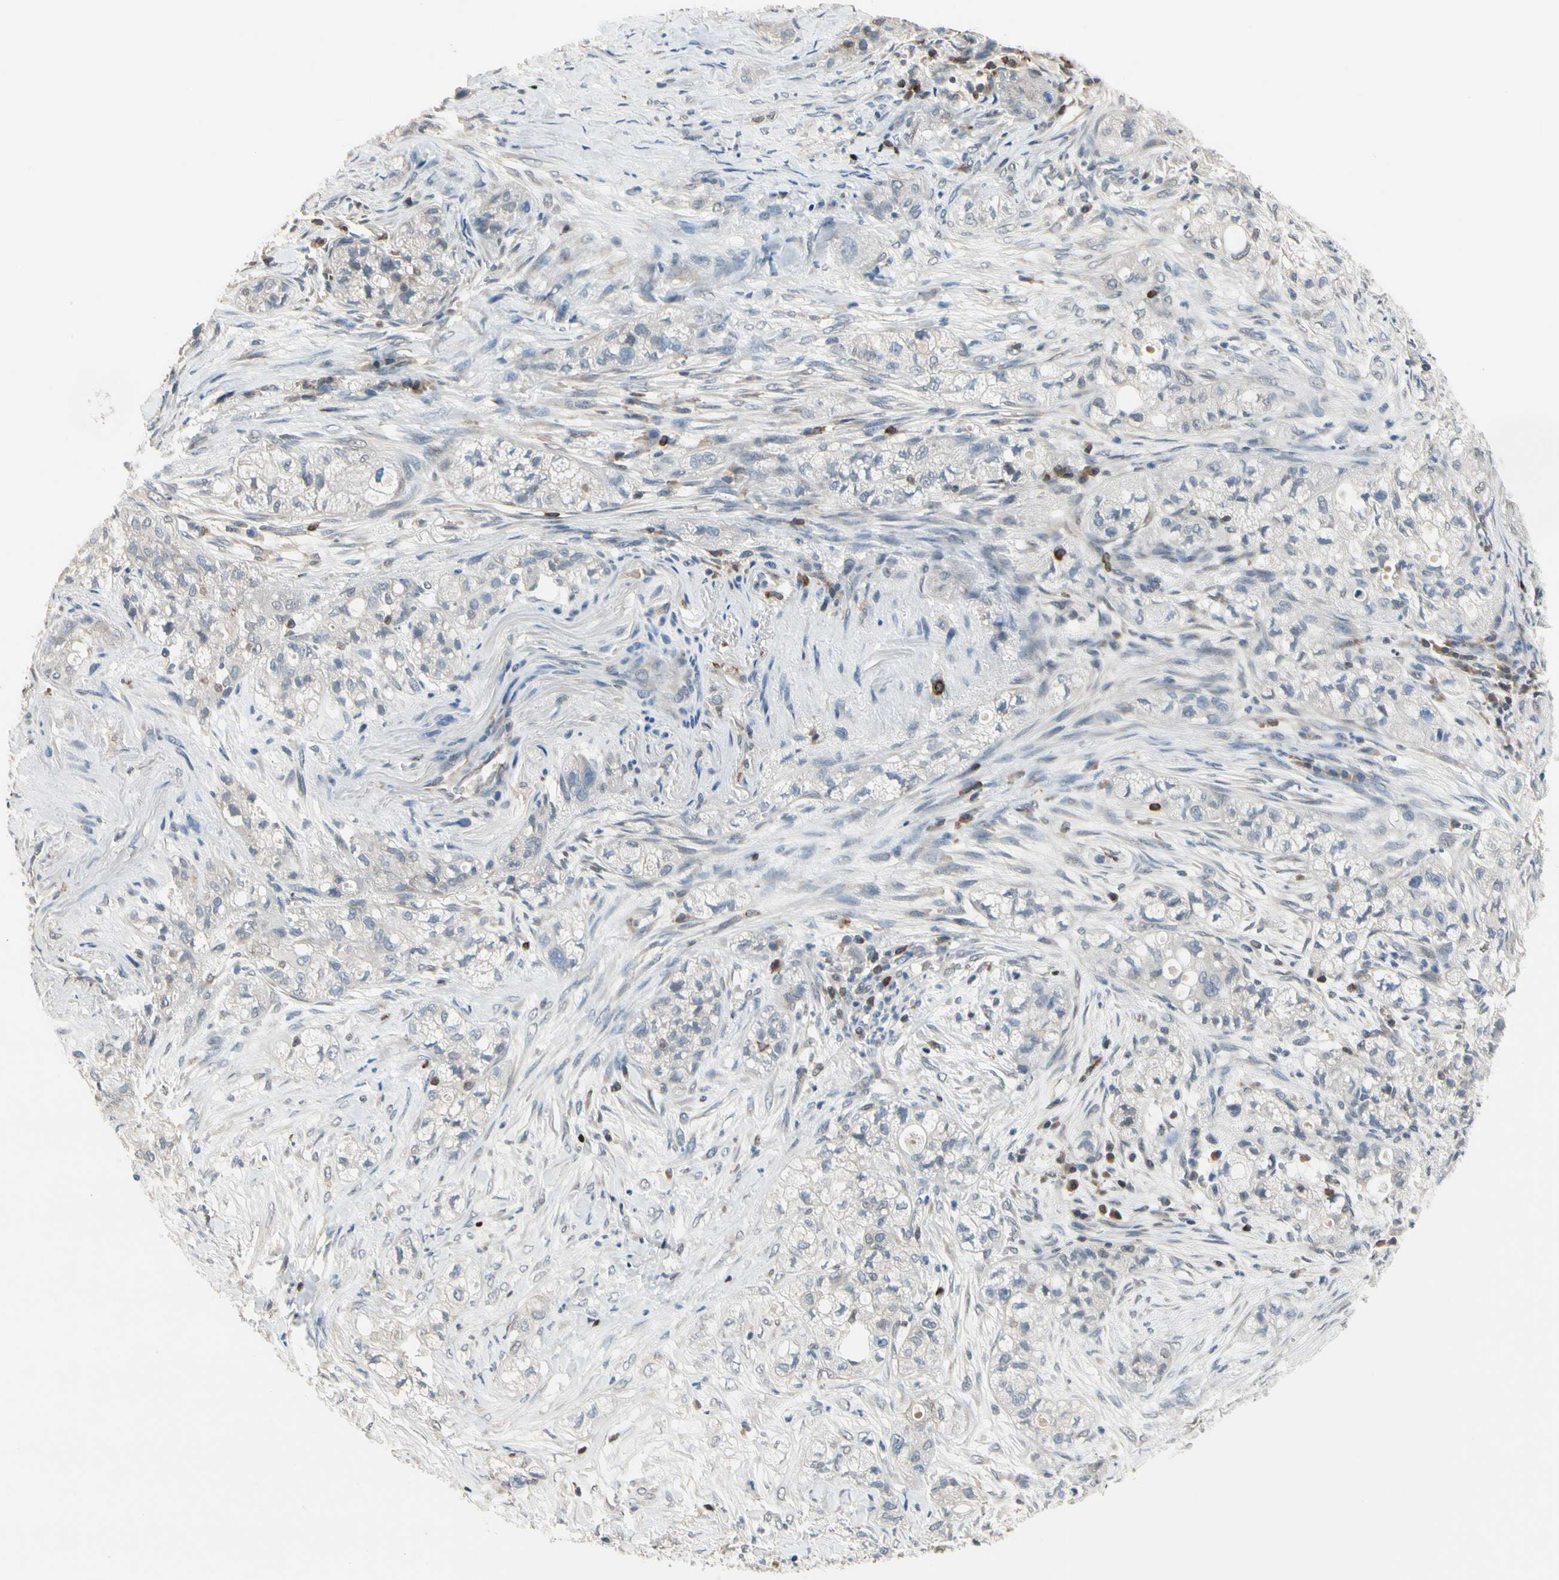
{"staining": {"intensity": "negative", "quantity": "none", "location": "none"}, "tissue": "pancreatic cancer", "cell_type": "Tumor cells", "image_type": "cancer", "snomed": [{"axis": "morphology", "description": "Adenocarcinoma, NOS"}, {"axis": "topography", "description": "Pancreas"}], "caption": "A high-resolution micrograph shows IHC staining of adenocarcinoma (pancreatic), which displays no significant expression in tumor cells. Brightfield microscopy of IHC stained with DAB (3,3'-diaminobenzidine) (brown) and hematoxylin (blue), captured at high magnification.", "gene": "NFATC2", "patient": {"sex": "female", "age": 78}}